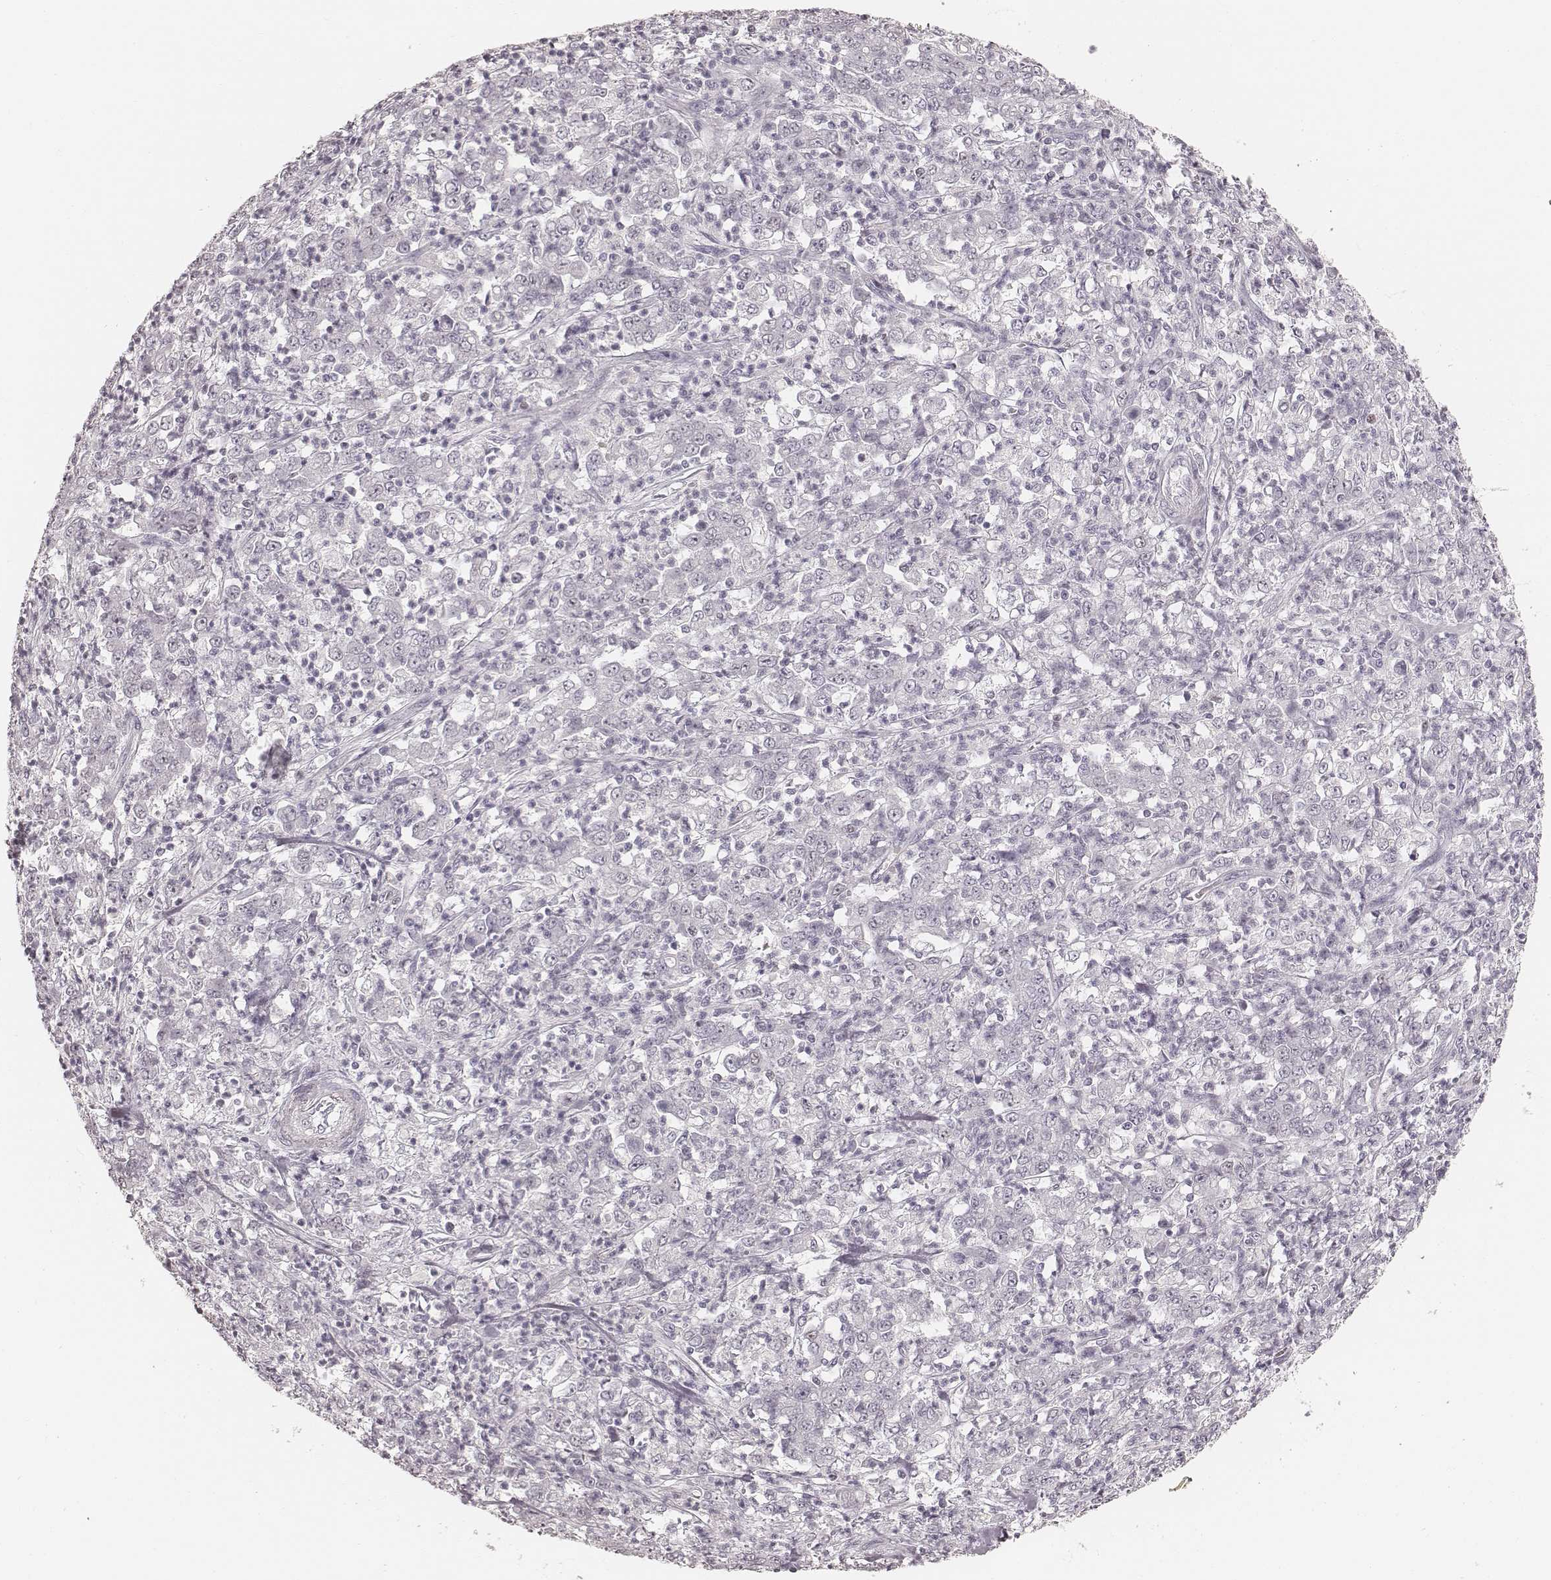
{"staining": {"intensity": "negative", "quantity": "none", "location": "none"}, "tissue": "stomach cancer", "cell_type": "Tumor cells", "image_type": "cancer", "snomed": [{"axis": "morphology", "description": "Adenocarcinoma, NOS"}, {"axis": "topography", "description": "Stomach, lower"}], "caption": "Immunohistochemistry (IHC) of human adenocarcinoma (stomach) displays no positivity in tumor cells.", "gene": "TEX37", "patient": {"sex": "female", "age": 71}}